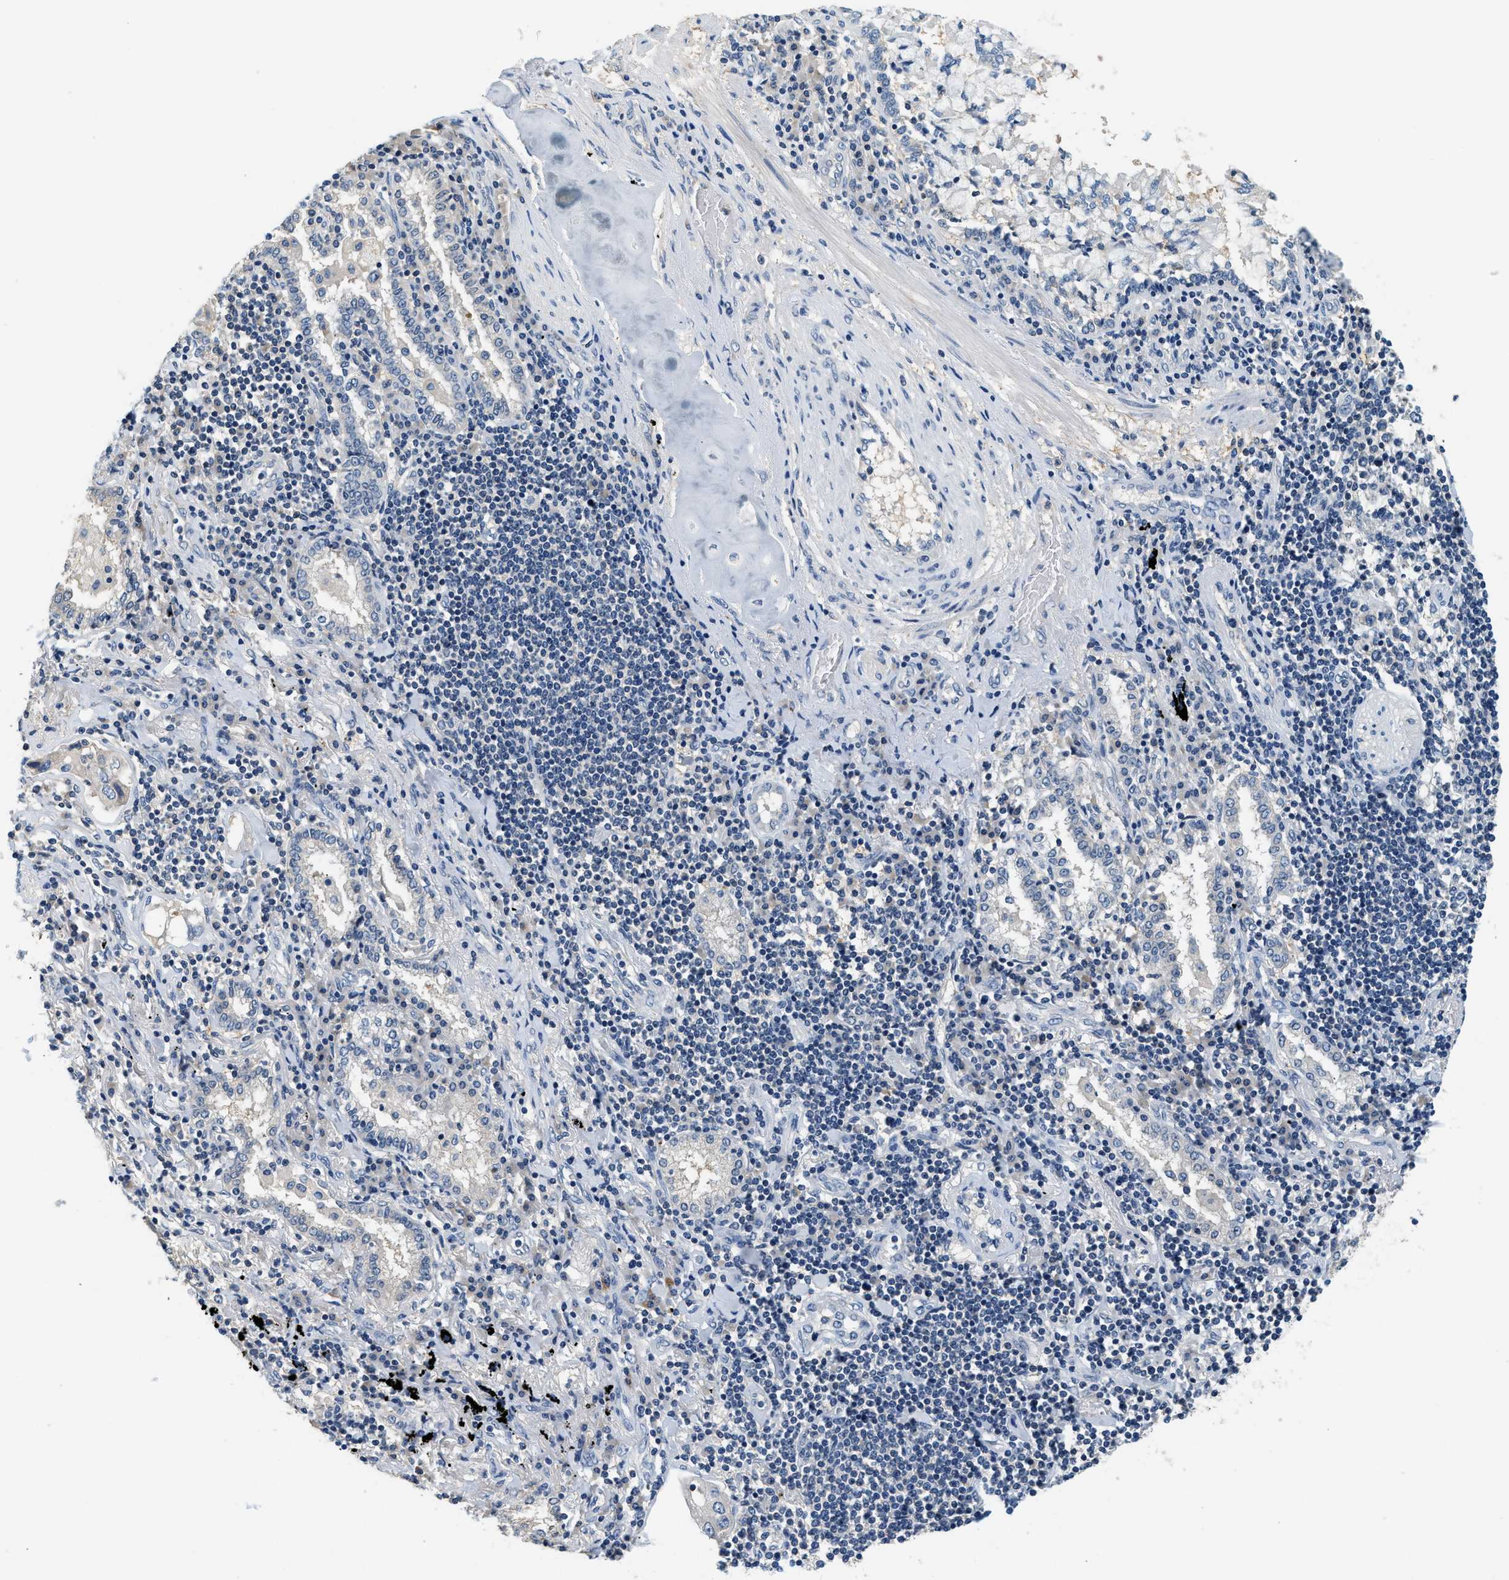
{"staining": {"intensity": "negative", "quantity": "none", "location": "none"}, "tissue": "lung cancer", "cell_type": "Tumor cells", "image_type": "cancer", "snomed": [{"axis": "morphology", "description": "Adenocarcinoma, NOS"}, {"axis": "topography", "description": "Lung"}], "caption": "An image of lung cancer (adenocarcinoma) stained for a protein exhibits no brown staining in tumor cells. (DAB immunohistochemistry visualized using brightfield microscopy, high magnification).", "gene": "SLC35E1", "patient": {"sex": "female", "age": 65}}